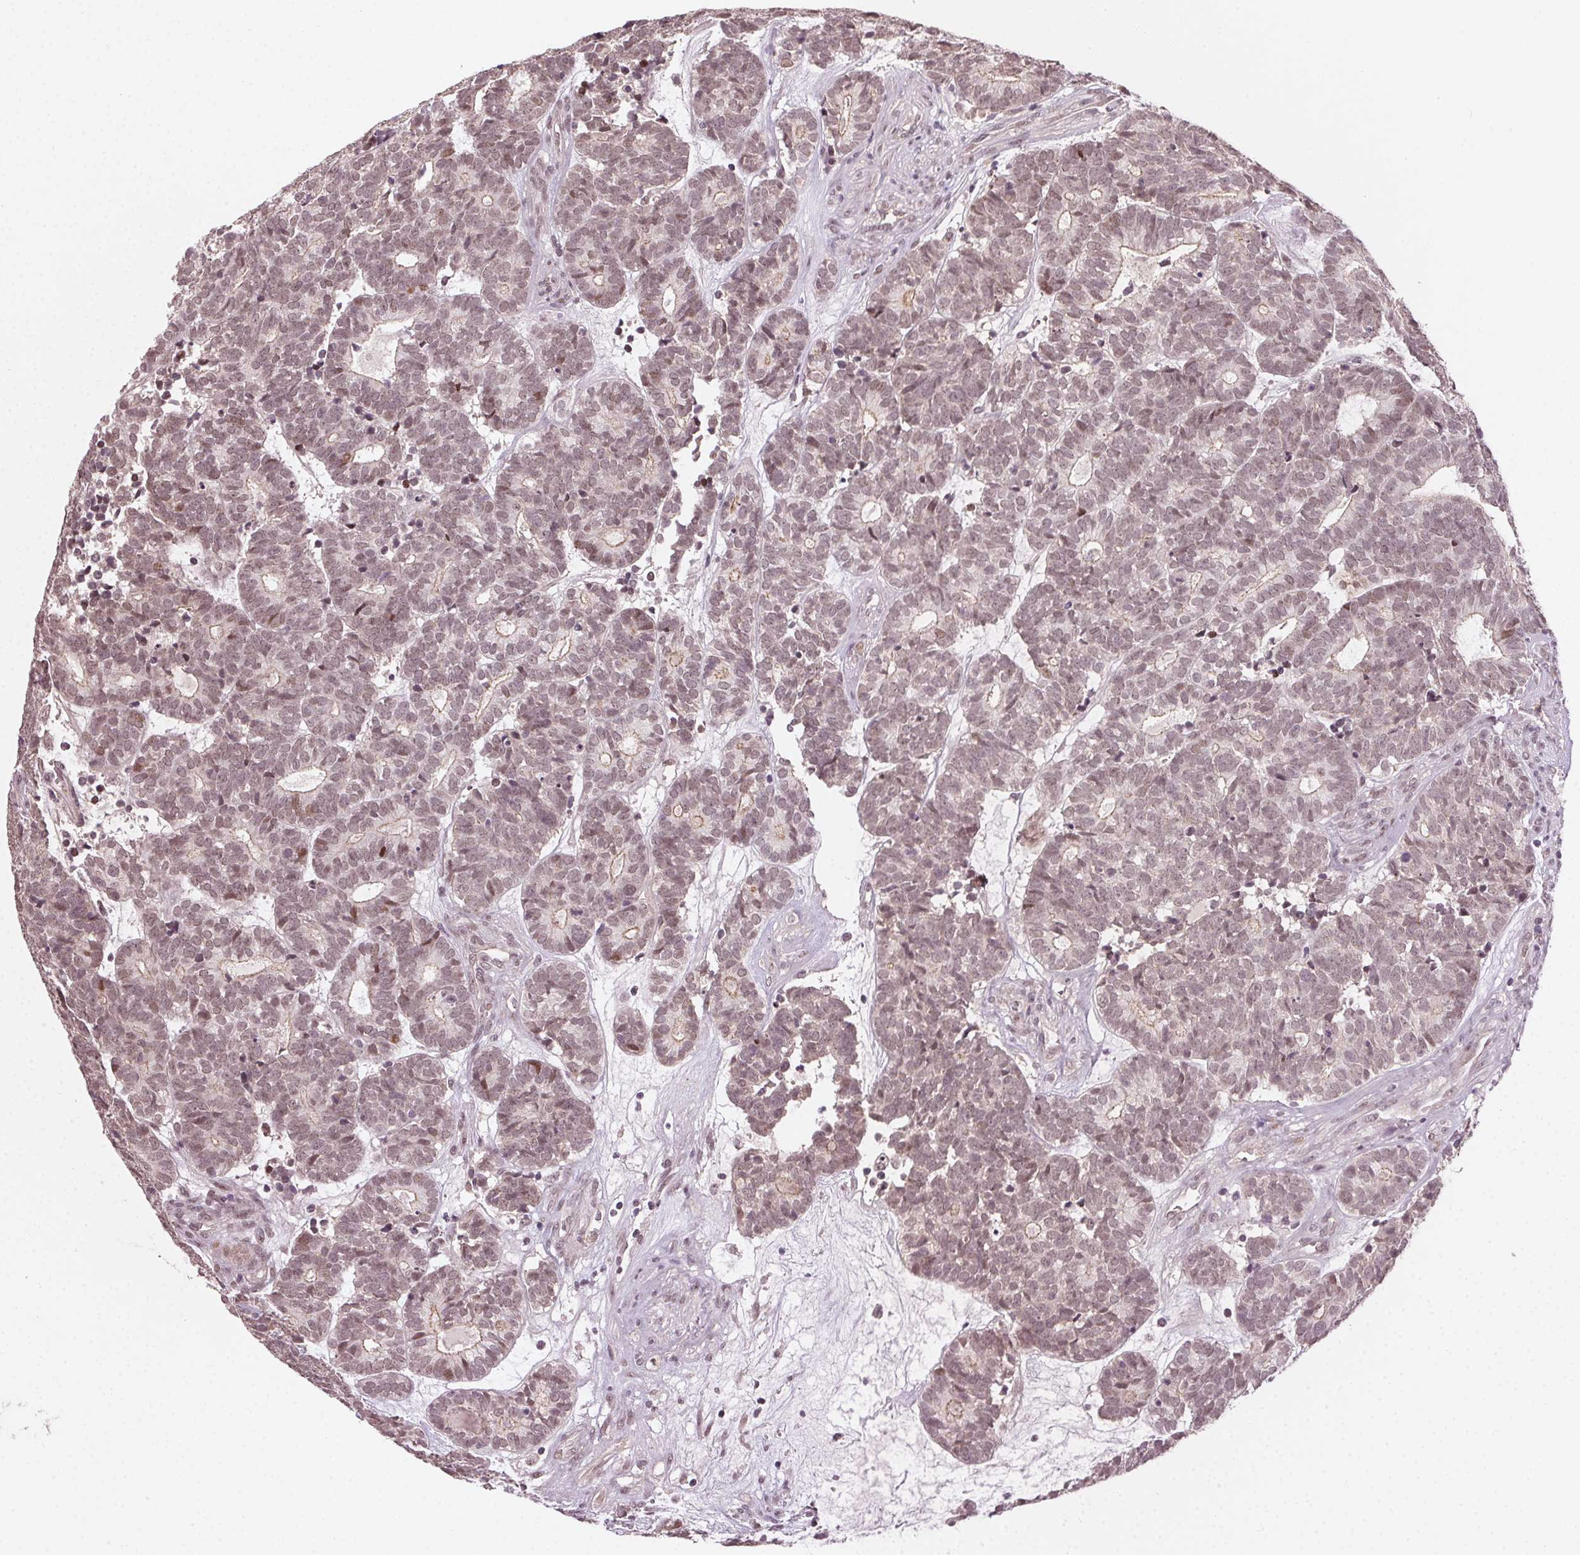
{"staining": {"intensity": "weak", "quantity": ">75%", "location": "nuclear"}, "tissue": "head and neck cancer", "cell_type": "Tumor cells", "image_type": "cancer", "snomed": [{"axis": "morphology", "description": "Adenocarcinoma, NOS"}, {"axis": "topography", "description": "Head-Neck"}], "caption": "Adenocarcinoma (head and neck) stained with DAB (3,3'-diaminobenzidine) immunohistochemistry displays low levels of weak nuclear positivity in about >75% of tumor cells.", "gene": "TUB", "patient": {"sex": "female", "age": 81}}